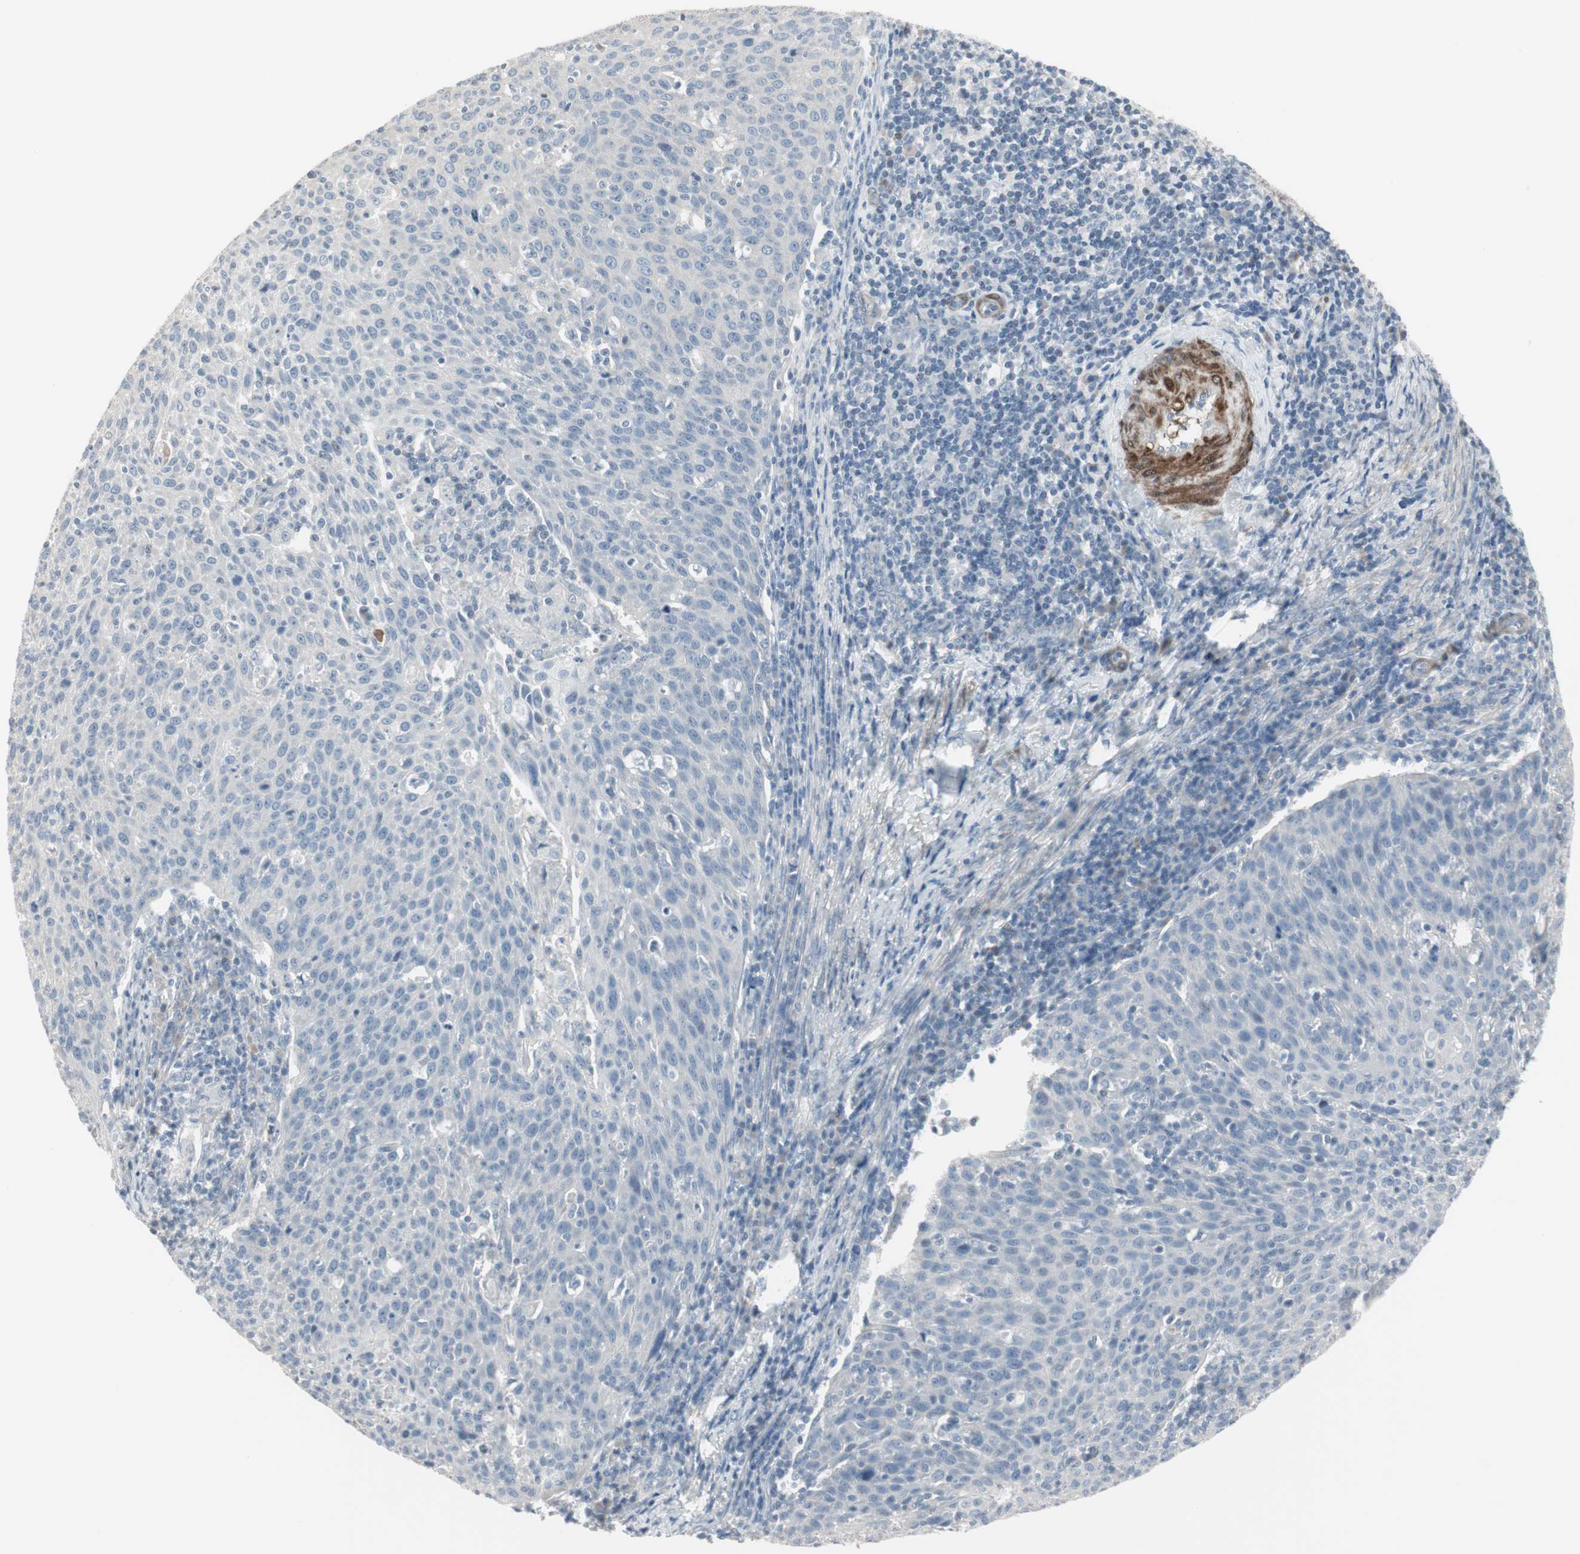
{"staining": {"intensity": "negative", "quantity": "none", "location": "none"}, "tissue": "cervical cancer", "cell_type": "Tumor cells", "image_type": "cancer", "snomed": [{"axis": "morphology", "description": "Squamous cell carcinoma, NOS"}, {"axis": "topography", "description": "Cervix"}], "caption": "A micrograph of cervical cancer (squamous cell carcinoma) stained for a protein displays no brown staining in tumor cells.", "gene": "DMPK", "patient": {"sex": "female", "age": 38}}